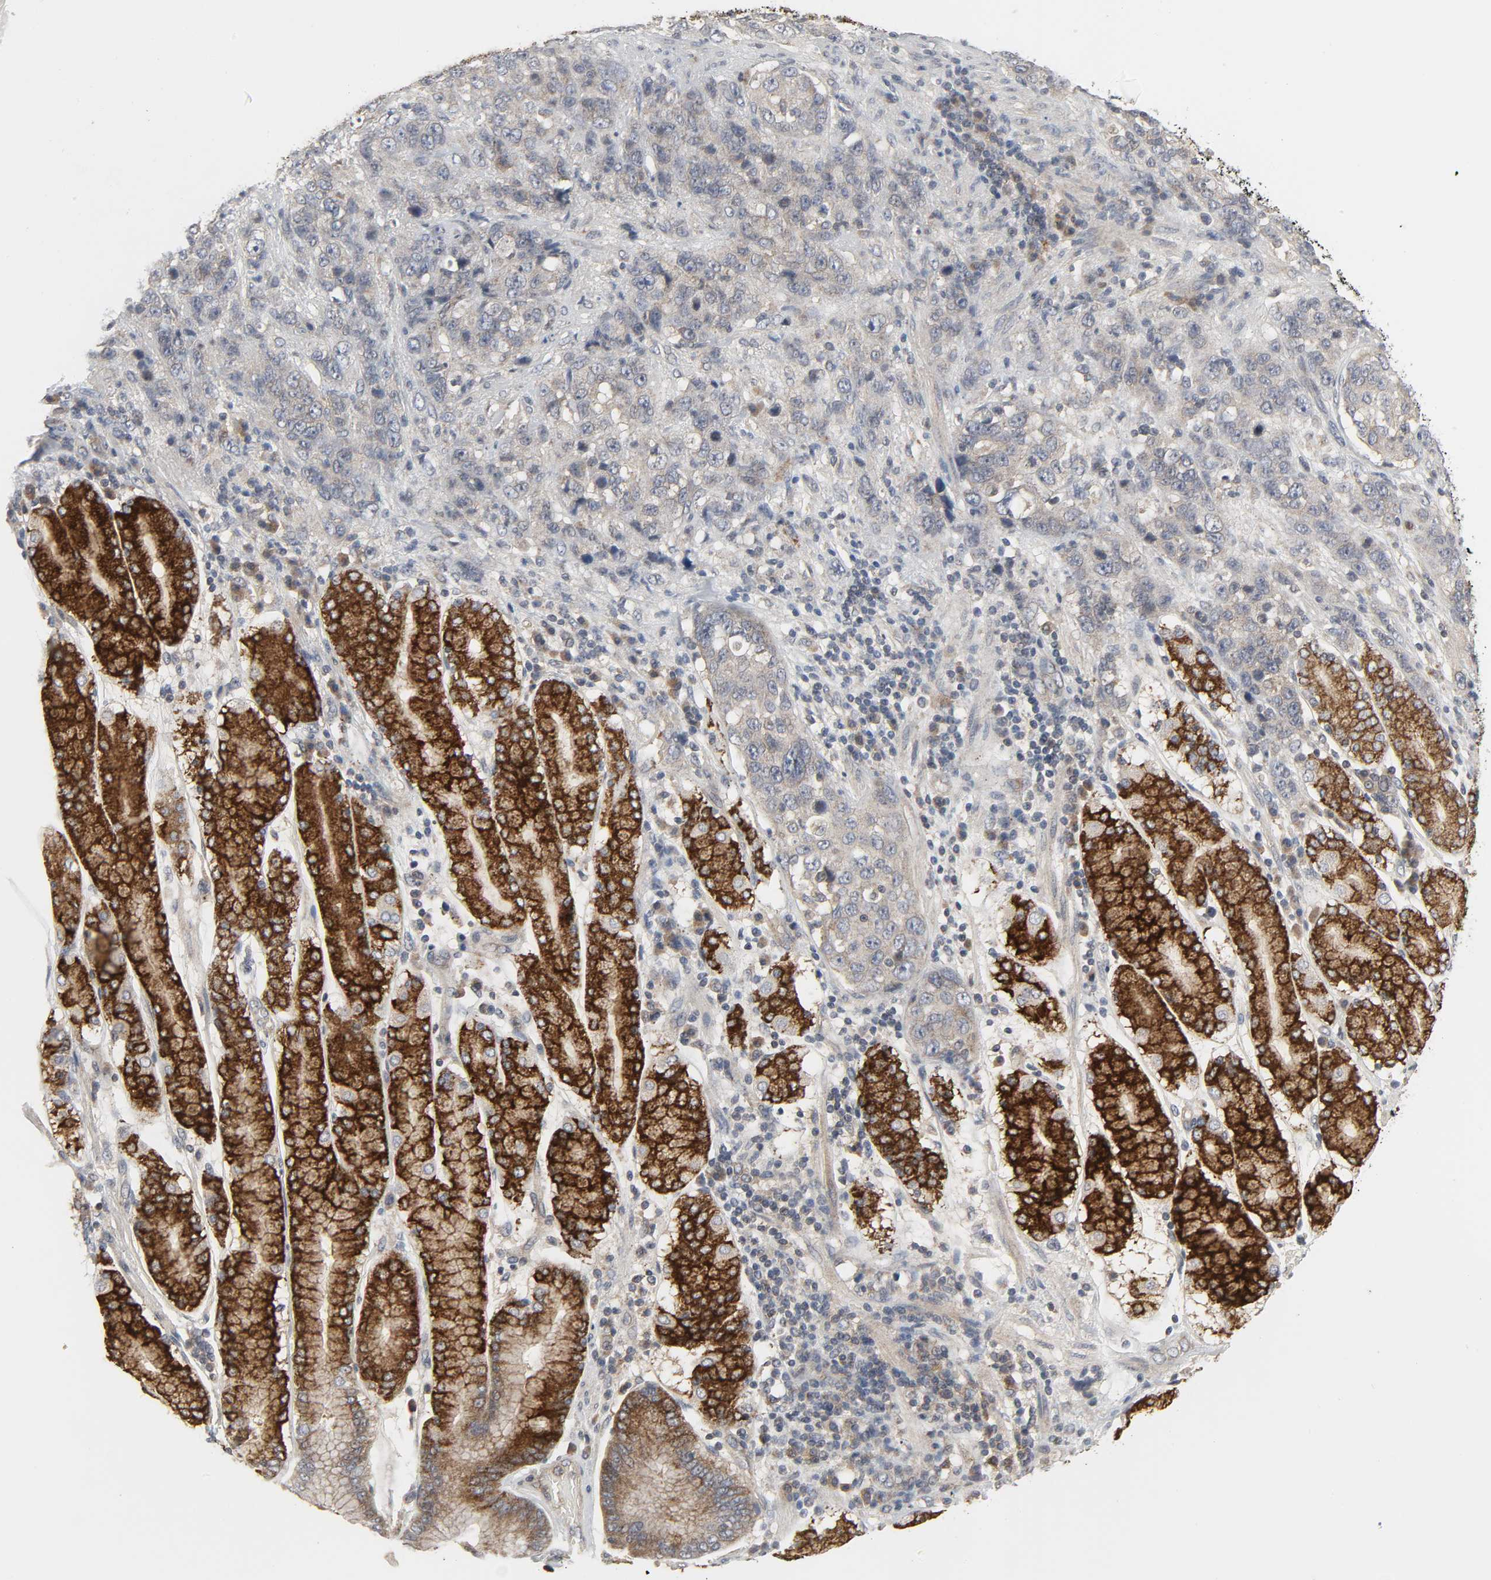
{"staining": {"intensity": "weak", "quantity": ">75%", "location": "cytoplasmic/membranous"}, "tissue": "stomach cancer", "cell_type": "Tumor cells", "image_type": "cancer", "snomed": [{"axis": "morphology", "description": "Normal tissue, NOS"}, {"axis": "morphology", "description": "Adenocarcinoma, NOS"}, {"axis": "topography", "description": "Stomach"}], "caption": "Stomach cancer (adenocarcinoma) stained for a protein reveals weak cytoplasmic/membranous positivity in tumor cells. Nuclei are stained in blue.", "gene": "CLIP1", "patient": {"sex": "male", "age": 48}}